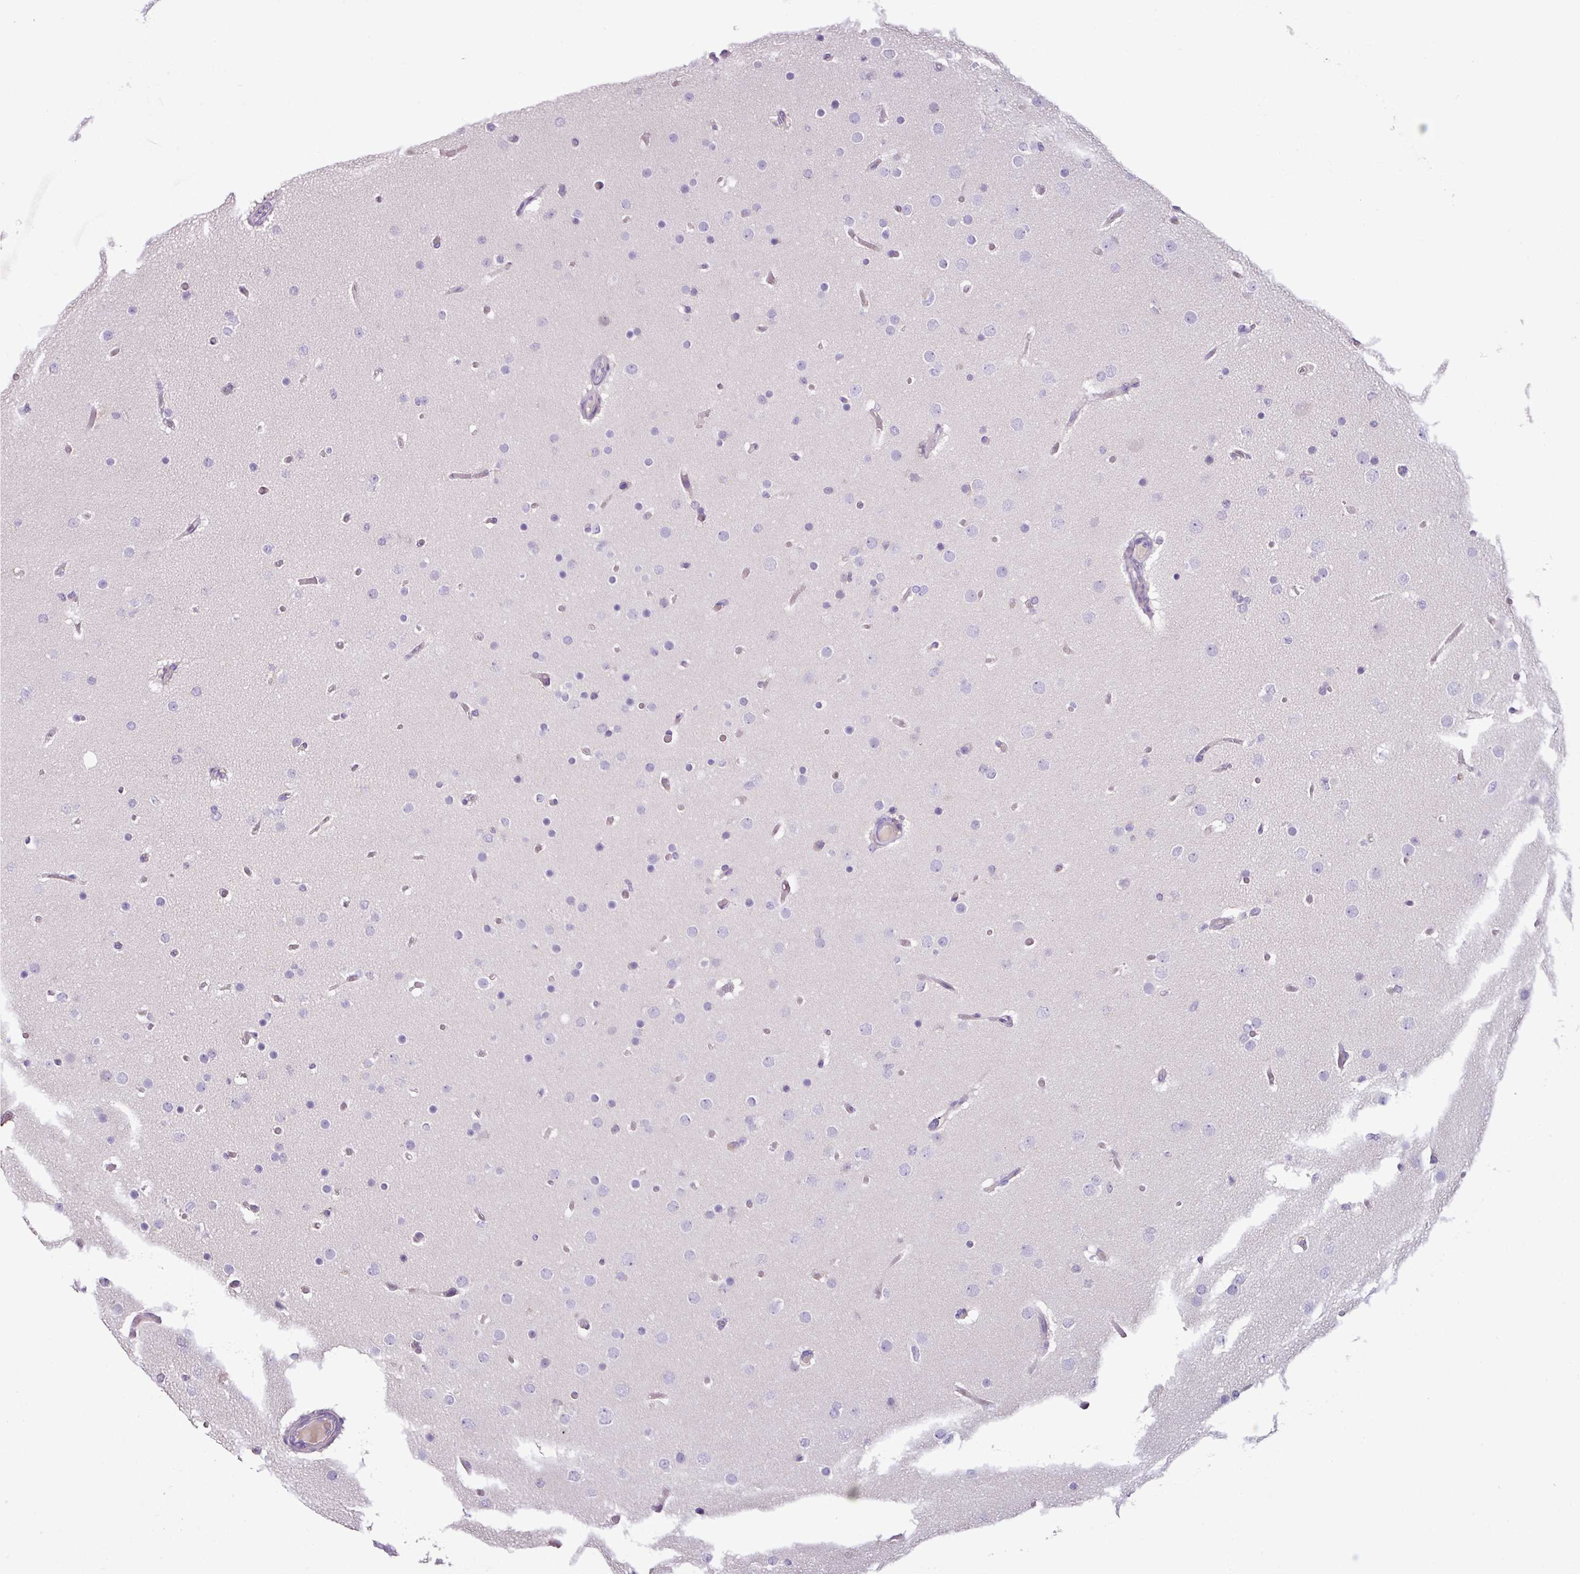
{"staining": {"intensity": "negative", "quantity": "none", "location": "none"}, "tissue": "glioma", "cell_type": "Tumor cells", "image_type": "cancer", "snomed": [{"axis": "morphology", "description": "Glioma, malignant, High grade"}, {"axis": "topography", "description": "Cerebral cortex"}], "caption": "Tumor cells are negative for brown protein staining in glioma.", "gene": "AGR3", "patient": {"sex": "female", "age": 36}}